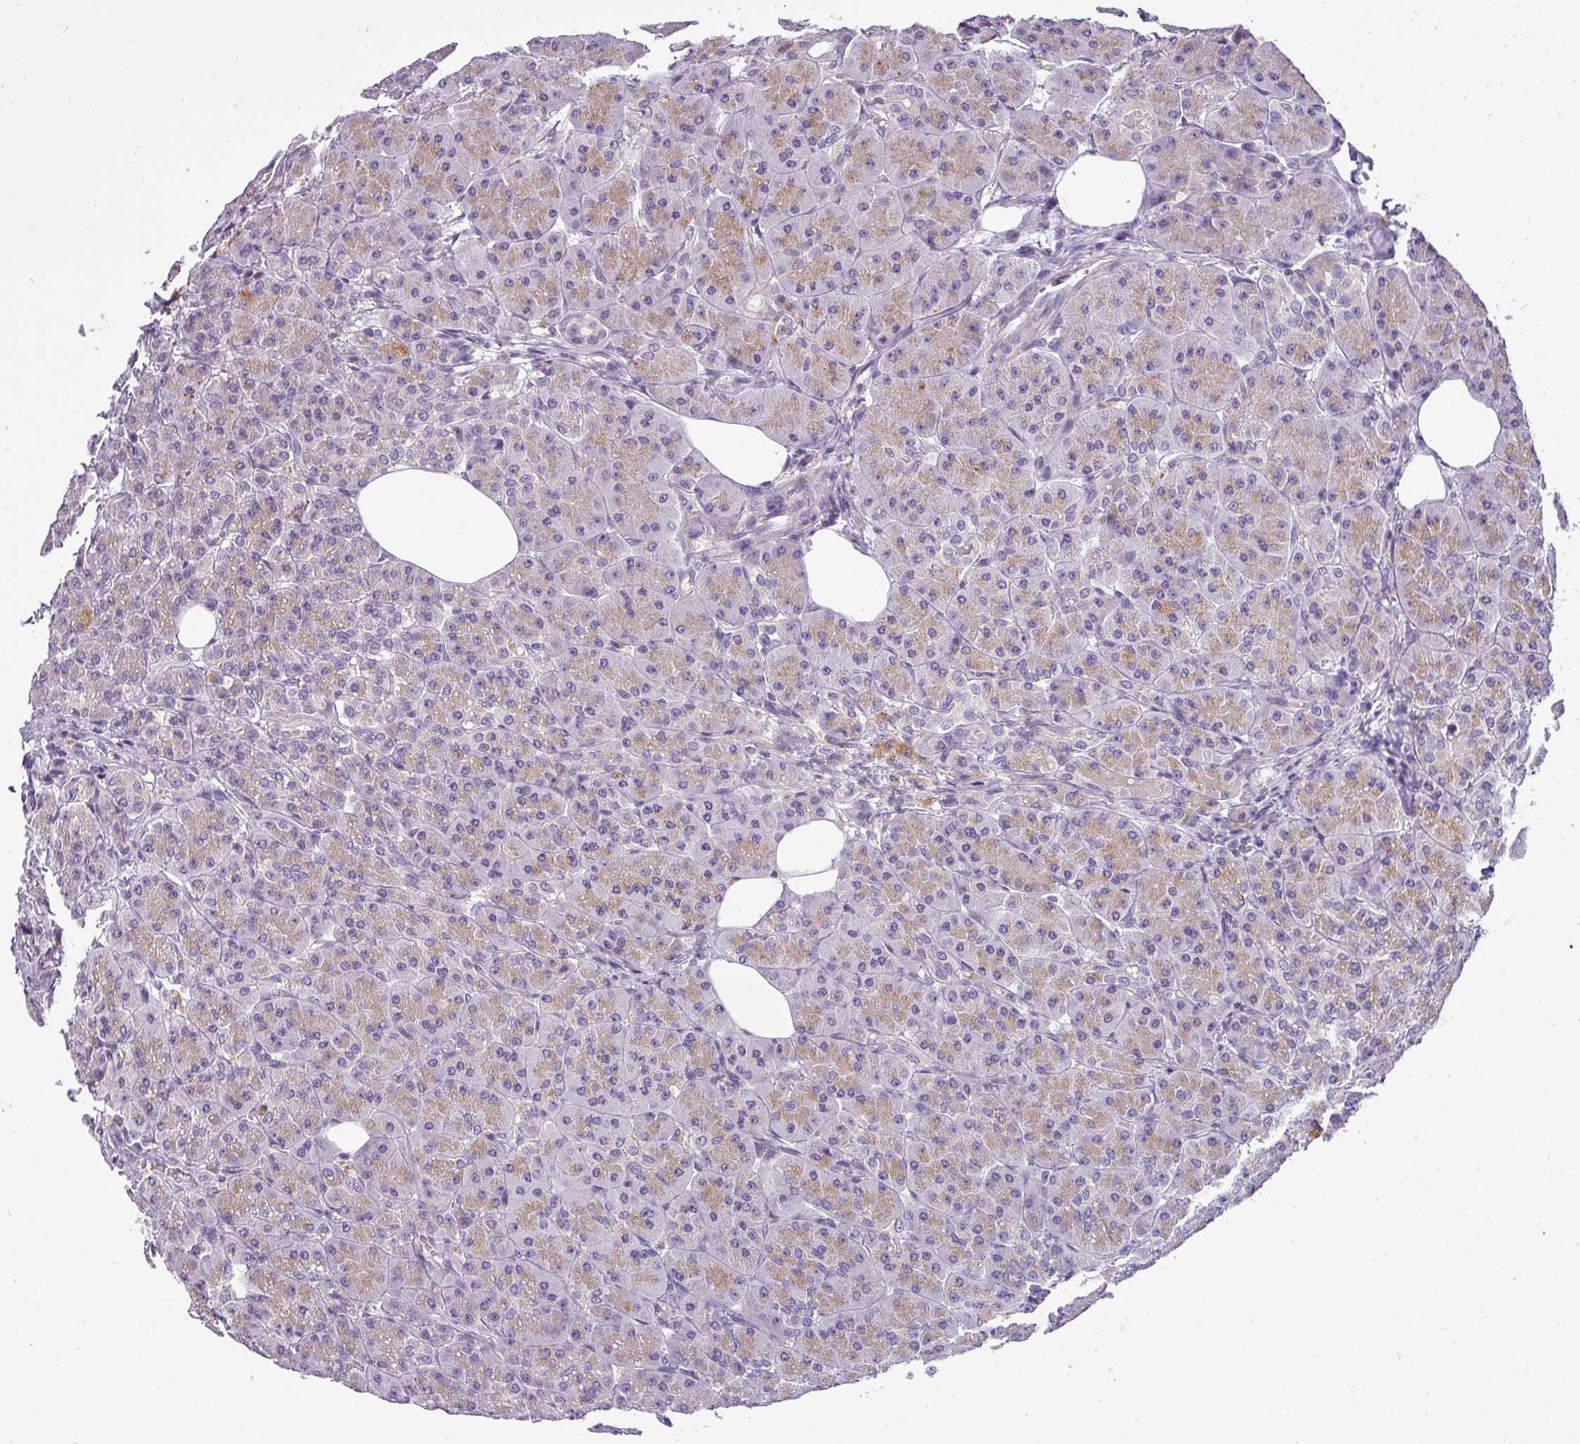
{"staining": {"intensity": "weak", "quantity": "25%-75%", "location": "cytoplasmic/membranous"}, "tissue": "pancreas", "cell_type": "Exocrine glandular cells", "image_type": "normal", "snomed": [{"axis": "morphology", "description": "Normal tissue, NOS"}, {"axis": "topography", "description": "Pancreas"}], "caption": "Human pancreas stained for a protein (brown) shows weak cytoplasmic/membranous positive staining in approximately 25%-75% of exocrine glandular cells.", "gene": "ATP6V1D", "patient": {"sex": "male", "age": 63}}